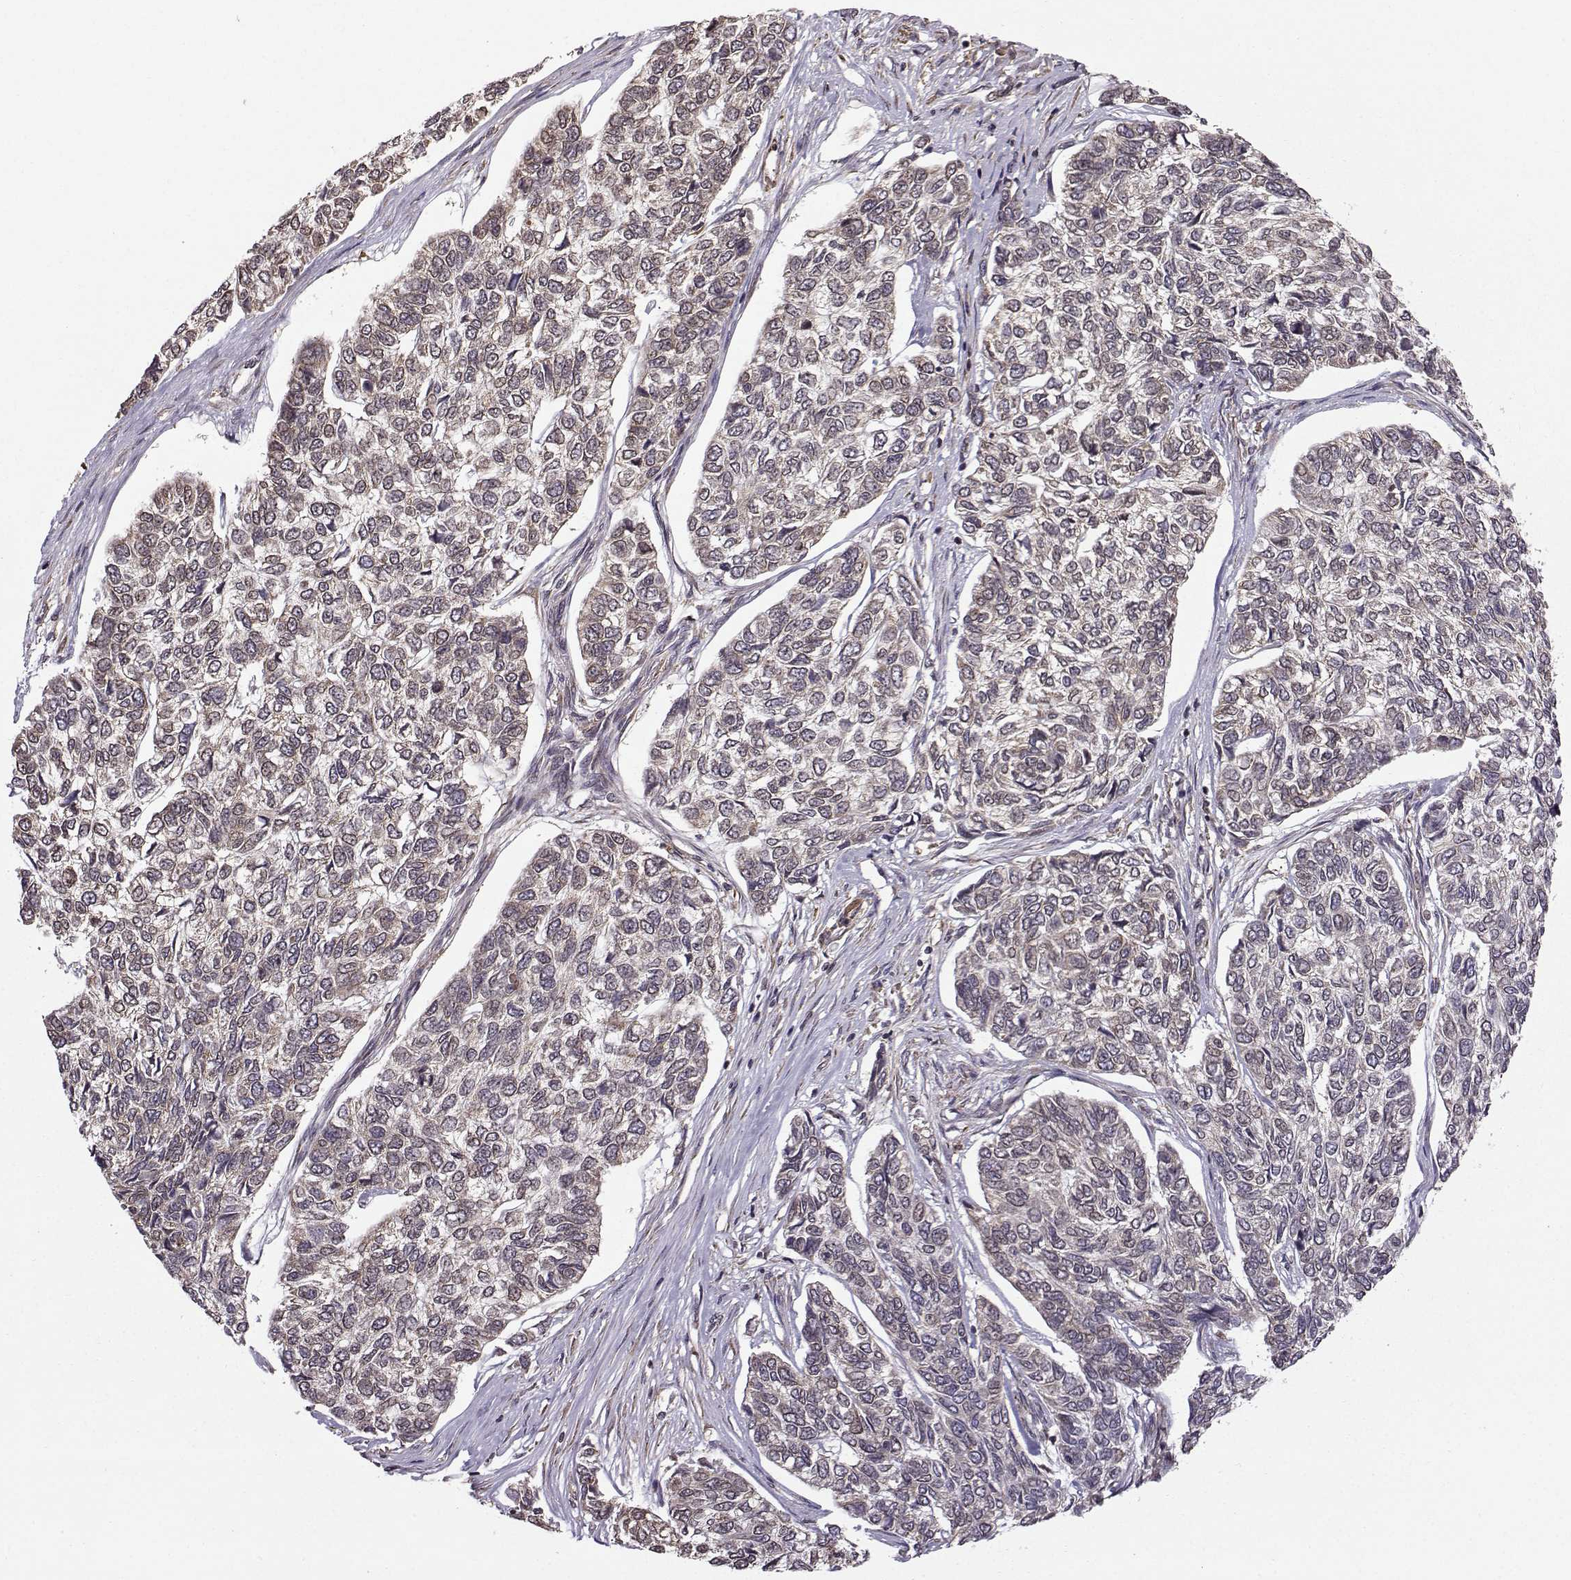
{"staining": {"intensity": "negative", "quantity": "none", "location": "none"}, "tissue": "skin cancer", "cell_type": "Tumor cells", "image_type": "cancer", "snomed": [{"axis": "morphology", "description": "Basal cell carcinoma"}, {"axis": "topography", "description": "Skin"}], "caption": "This photomicrograph is of basal cell carcinoma (skin) stained with IHC to label a protein in brown with the nuclei are counter-stained blue. There is no staining in tumor cells.", "gene": "EZH1", "patient": {"sex": "female", "age": 65}}